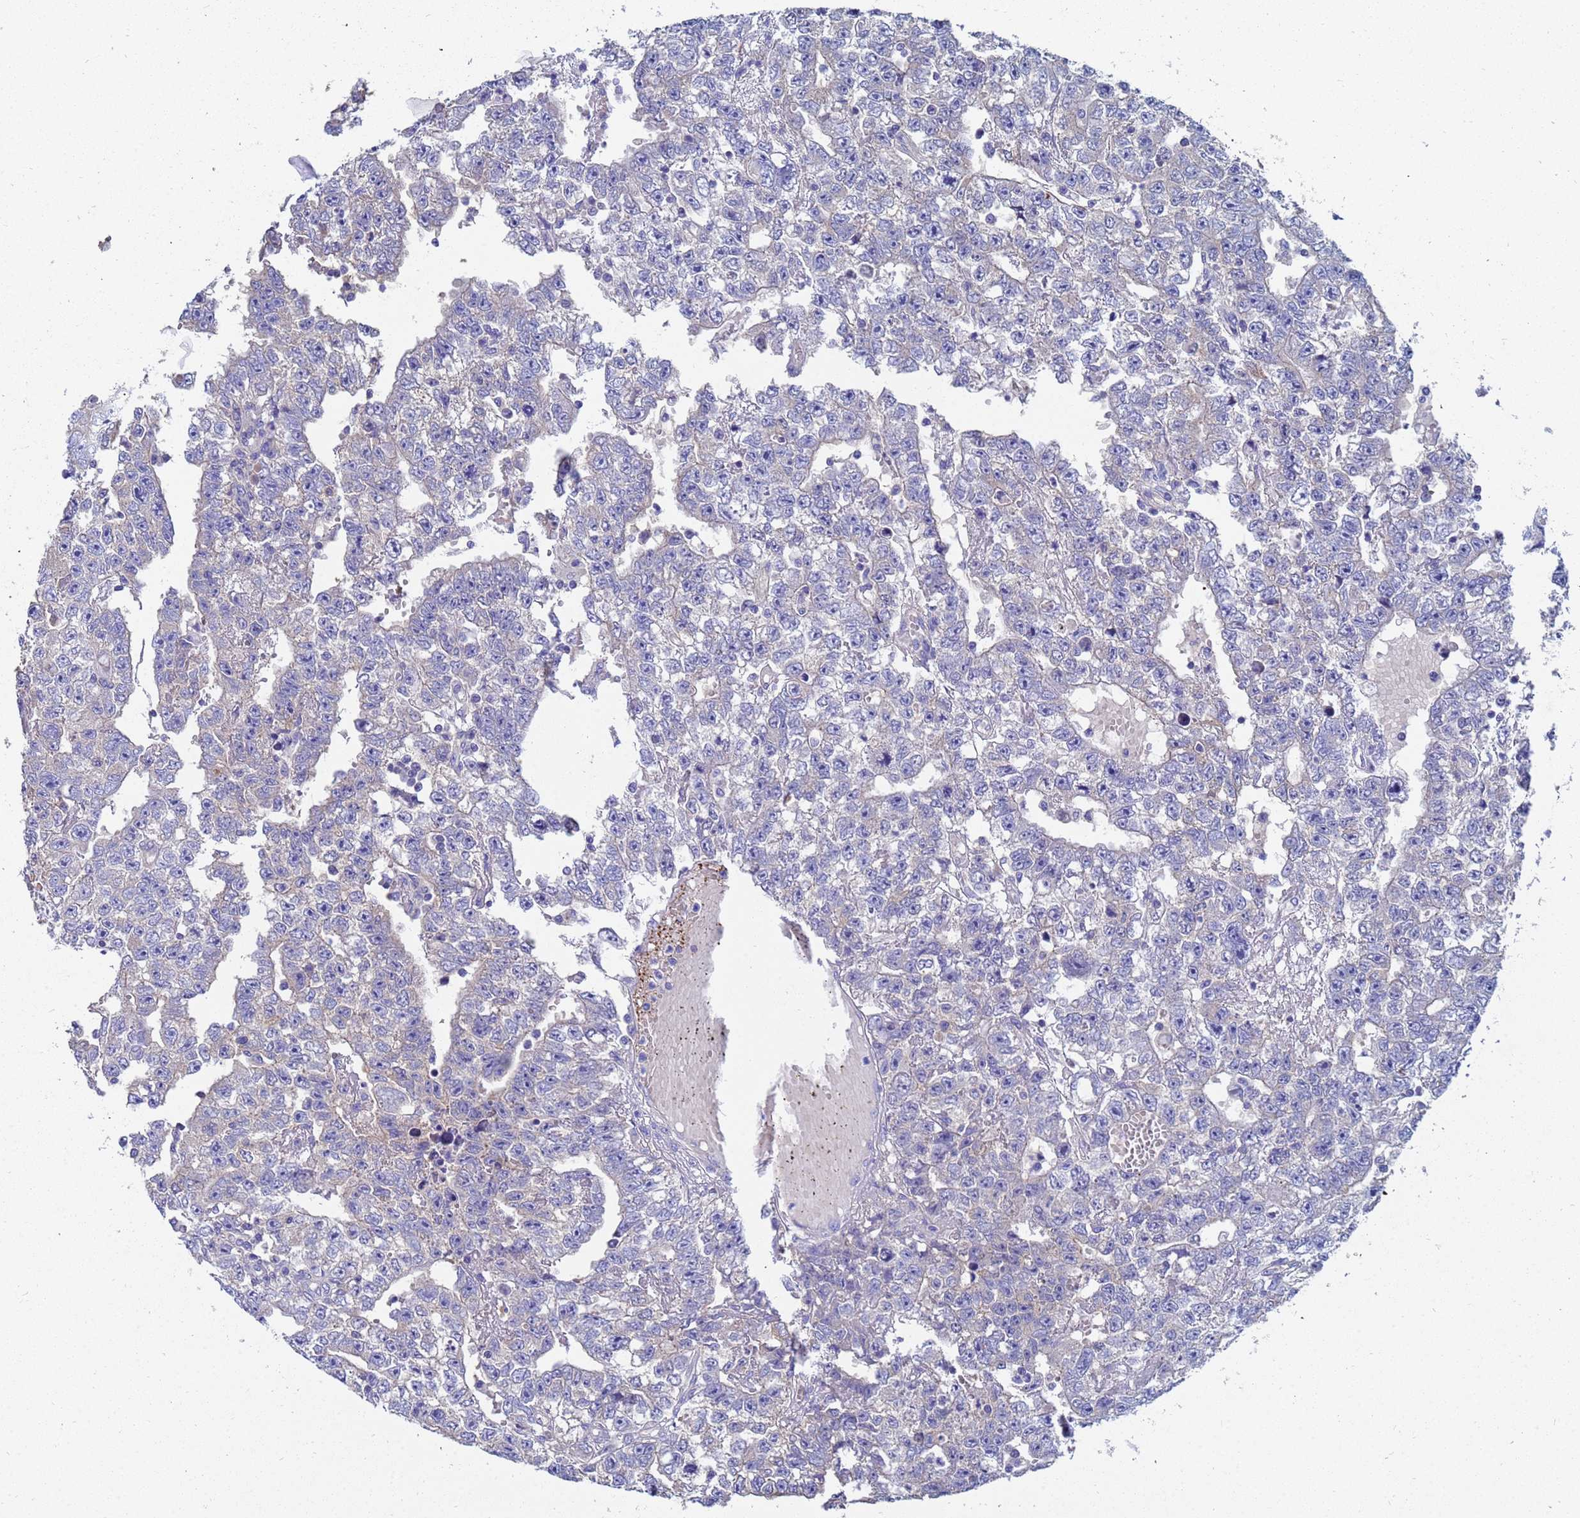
{"staining": {"intensity": "negative", "quantity": "none", "location": "none"}, "tissue": "testis cancer", "cell_type": "Tumor cells", "image_type": "cancer", "snomed": [{"axis": "morphology", "description": "Carcinoma, Embryonal, NOS"}, {"axis": "topography", "description": "Testis"}], "caption": "Immunohistochemical staining of human testis embryonal carcinoma exhibits no significant positivity in tumor cells. (DAB immunohistochemistry (IHC) visualized using brightfield microscopy, high magnification).", "gene": "UBE2O", "patient": {"sex": "male", "age": 25}}